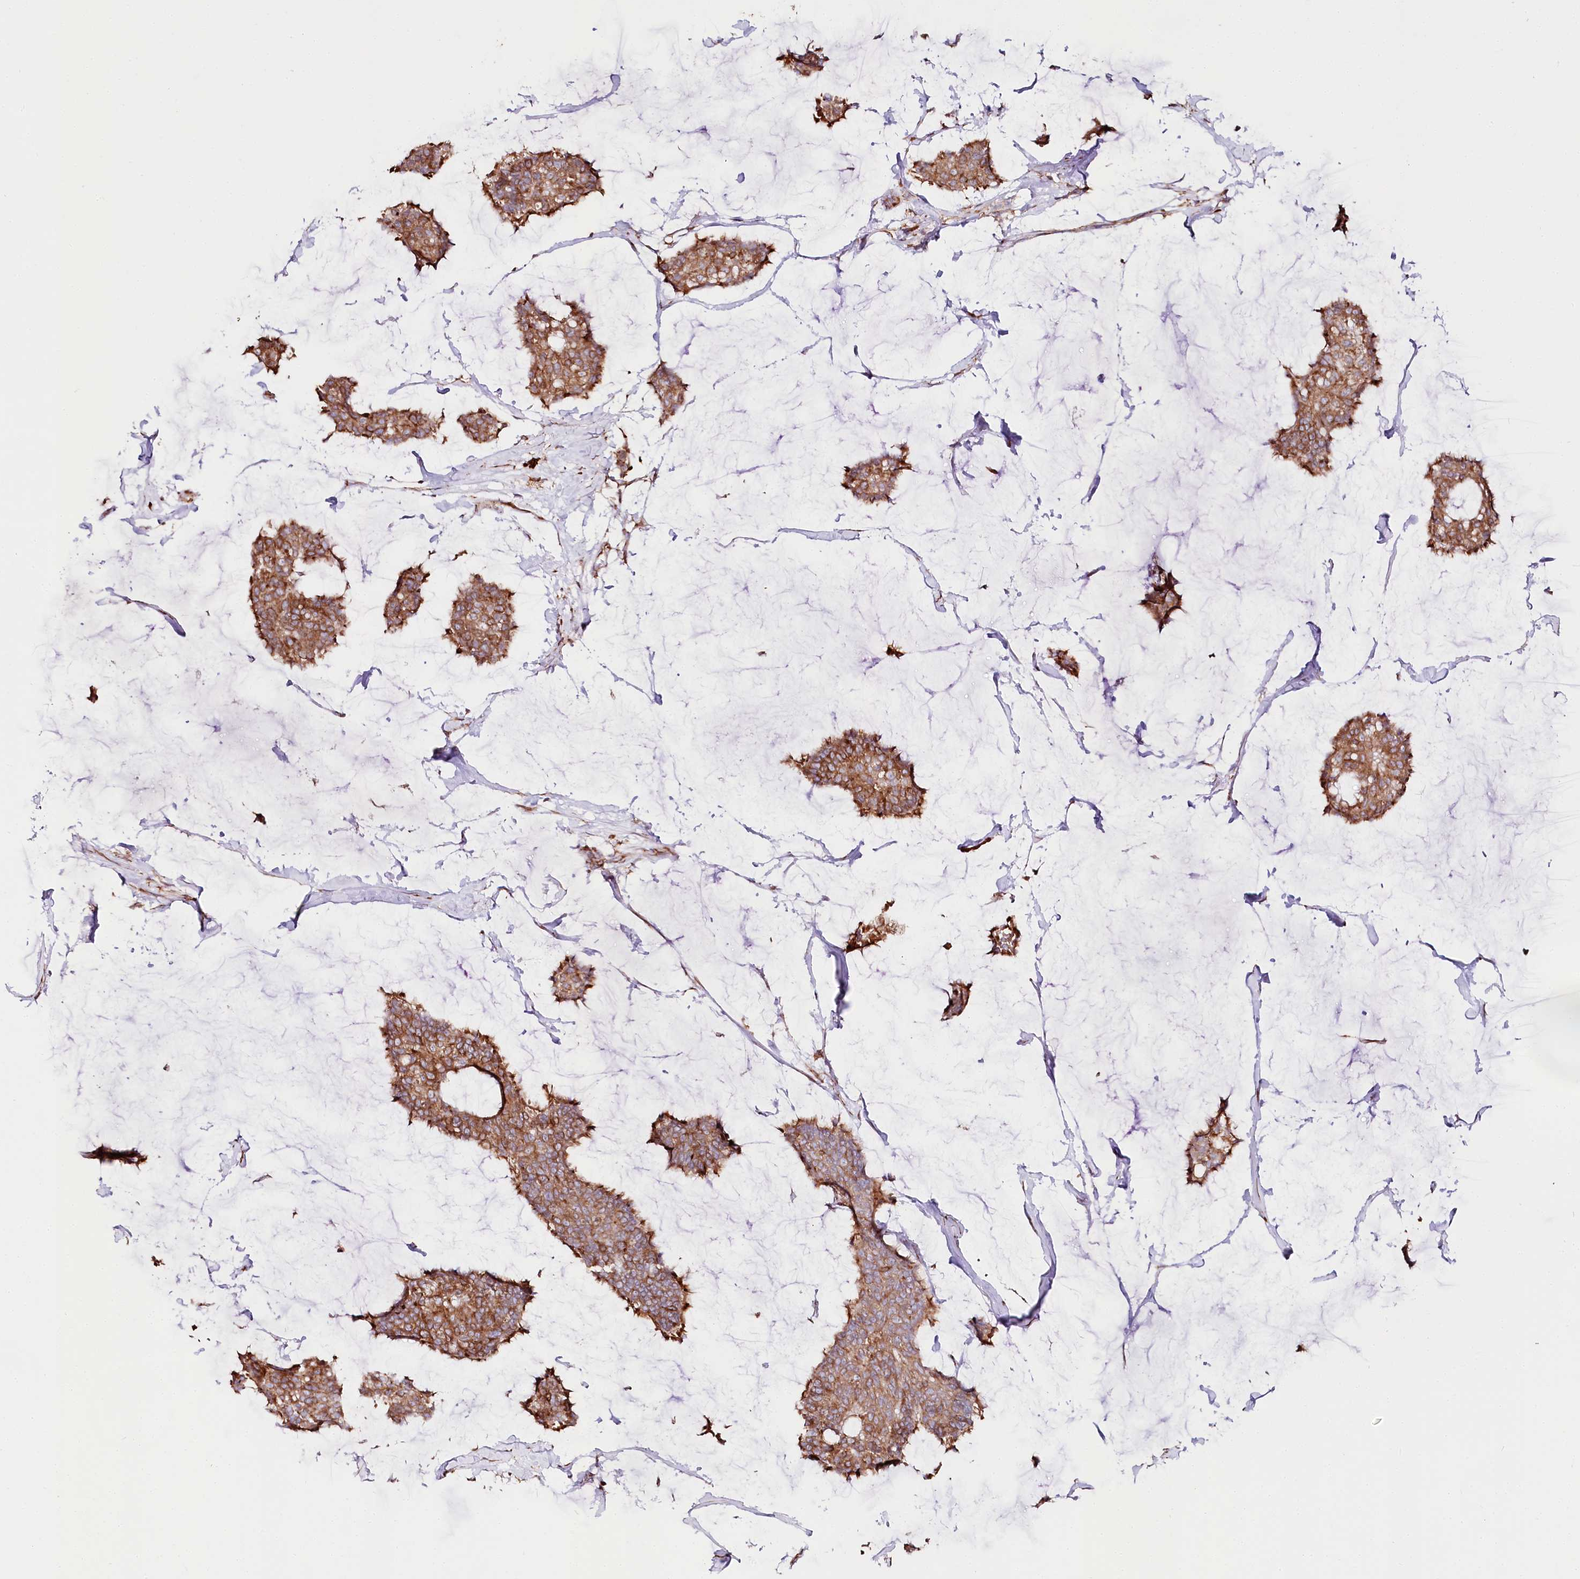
{"staining": {"intensity": "moderate", "quantity": ">75%", "location": "cytoplasmic/membranous"}, "tissue": "breast cancer", "cell_type": "Tumor cells", "image_type": "cancer", "snomed": [{"axis": "morphology", "description": "Duct carcinoma"}, {"axis": "topography", "description": "Breast"}], "caption": "DAB (3,3'-diaminobenzidine) immunohistochemical staining of human breast cancer (intraductal carcinoma) demonstrates moderate cytoplasmic/membranous protein staining in approximately >75% of tumor cells.", "gene": "CNPY2", "patient": {"sex": "female", "age": 93}}